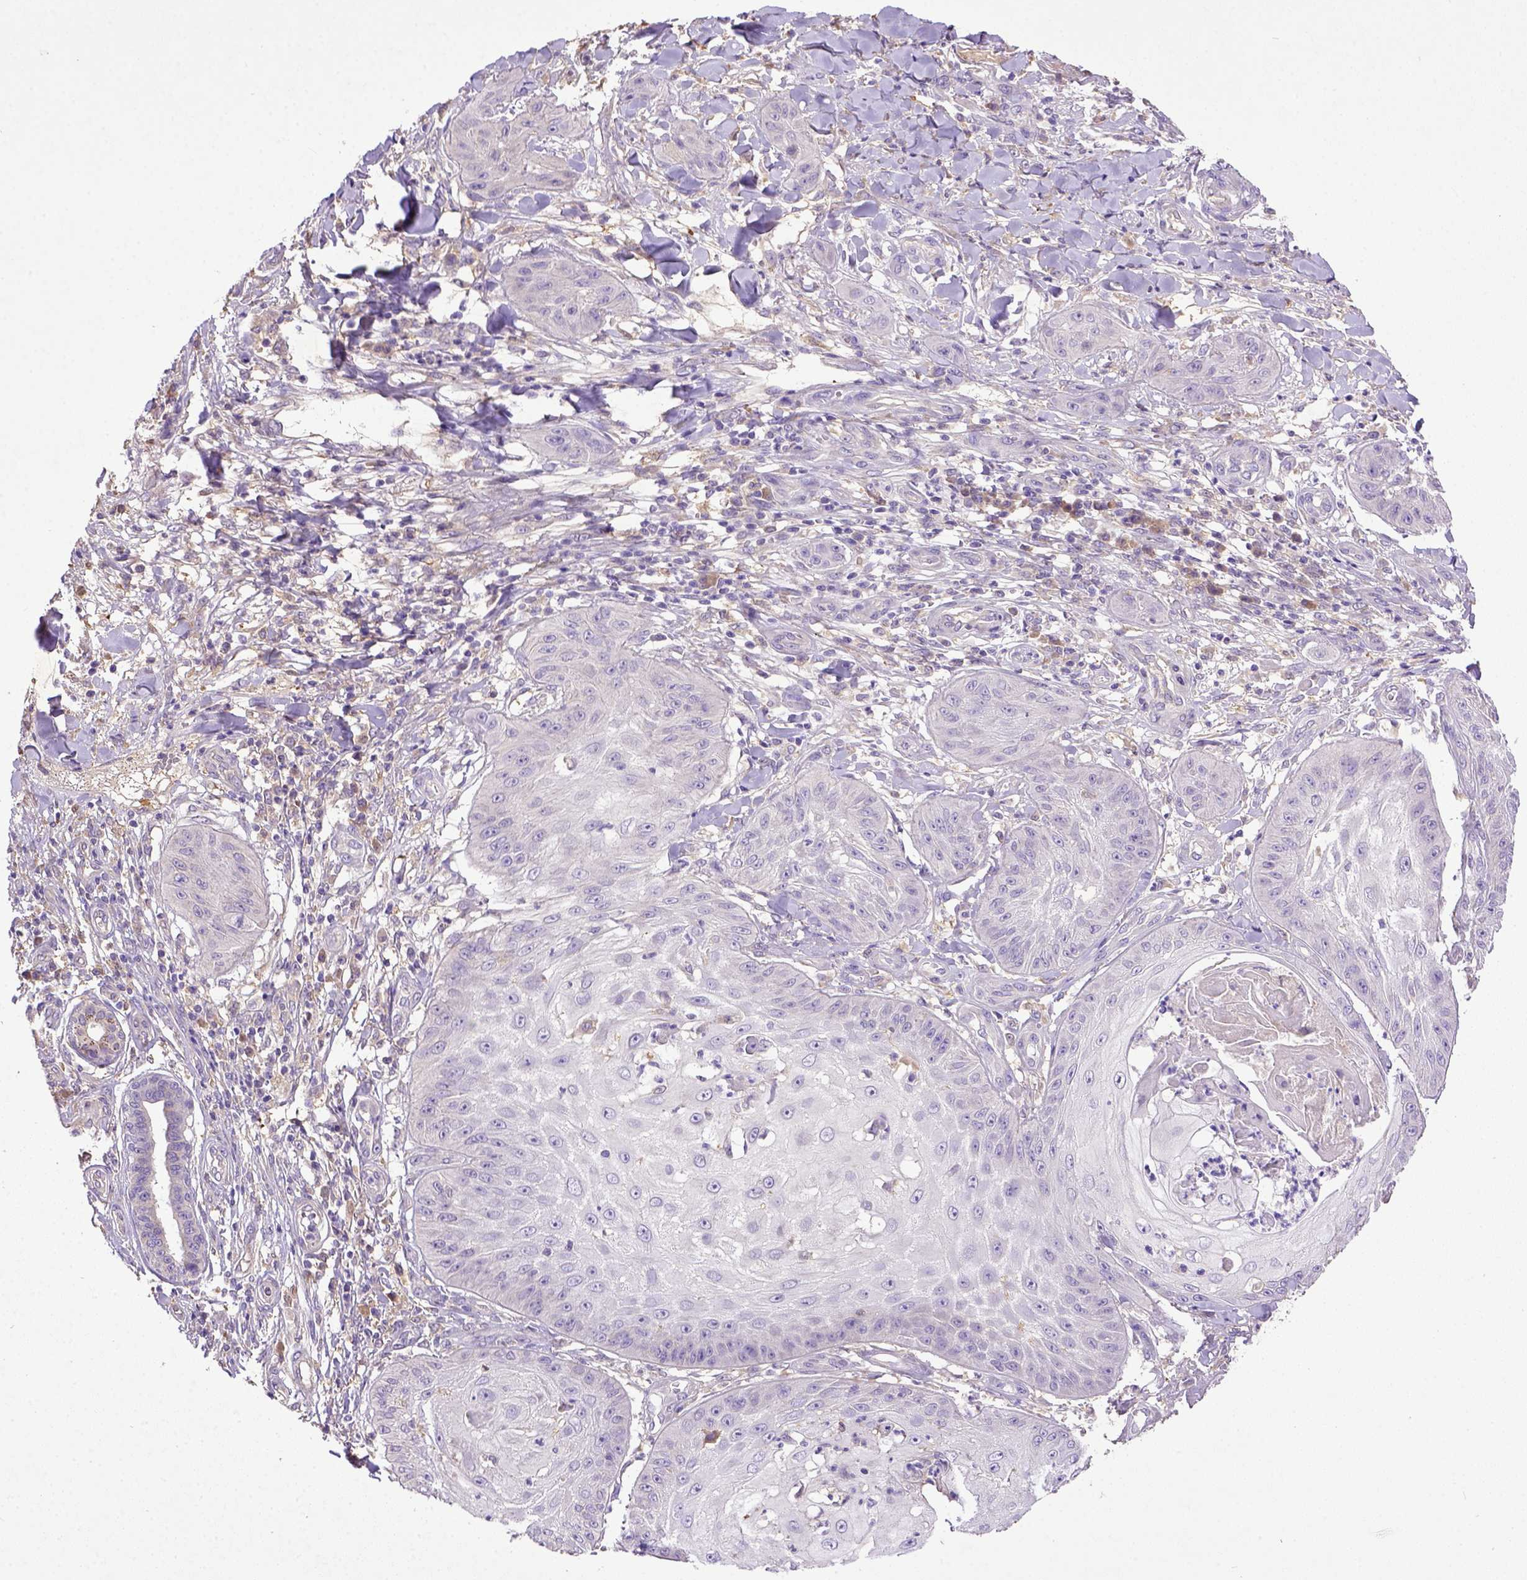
{"staining": {"intensity": "negative", "quantity": "none", "location": "none"}, "tissue": "skin cancer", "cell_type": "Tumor cells", "image_type": "cancer", "snomed": [{"axis": "morphology", "description": "Squamous cell carcinoma, NOS"}, {"axis": "topography", "description": "Skin"}], "caption": "Immunohistochemistry photomicrograph of neoplastic tissue: human squamous cell carcinoma (skin) stained with DAB demonstrates no significant protein staining in tumor cells.", "gene": "DEPDC1B", "patient": {"sex": "male", "age": 70}}